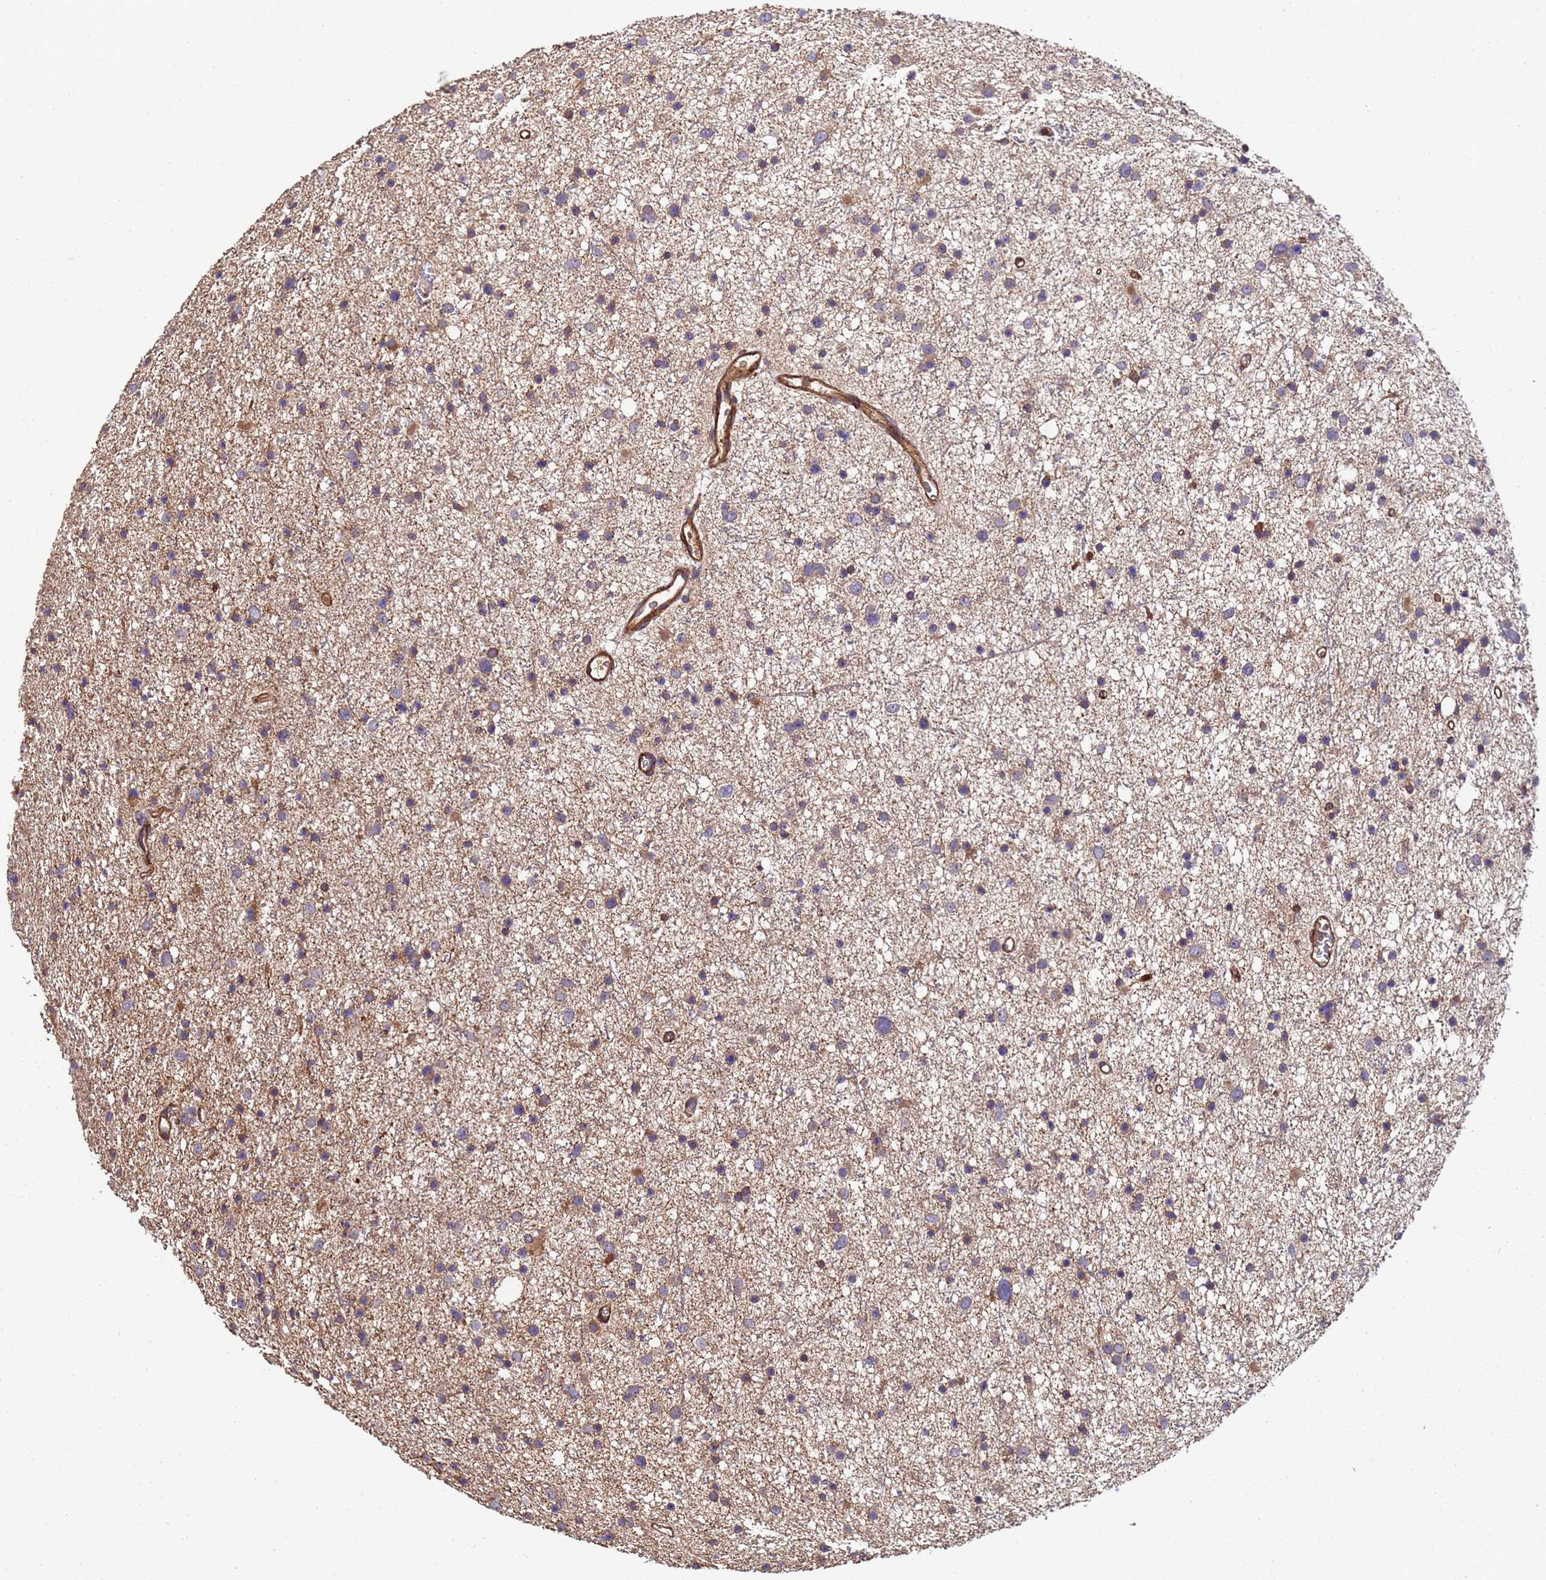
{"staining": {"intensity": "weak", "quantity": "25%-75%", "location": "cytoplasmic/membranous"}, "tissue": "glioma", "cell_type": "Tumor cells", "image_type": "cancer", "snomed": [{"axis": "morphology", "description": "Glioma, malignant, Low grade"}, {"axis": "topography", "description": "Cerebral cortex"}], "caption": "IHC (DAB (3,3'-diaminobenzidine)) staining of human malignant glioma (low-grade) displays weak cytoplasmic/membranous protein staining in approximately 25%-75% of tumor cells. IHC stains the protein in brown and the nuclei are stained blue.", "gene": "MOCS1", "patient": {"sex": "female", "age": 39}}